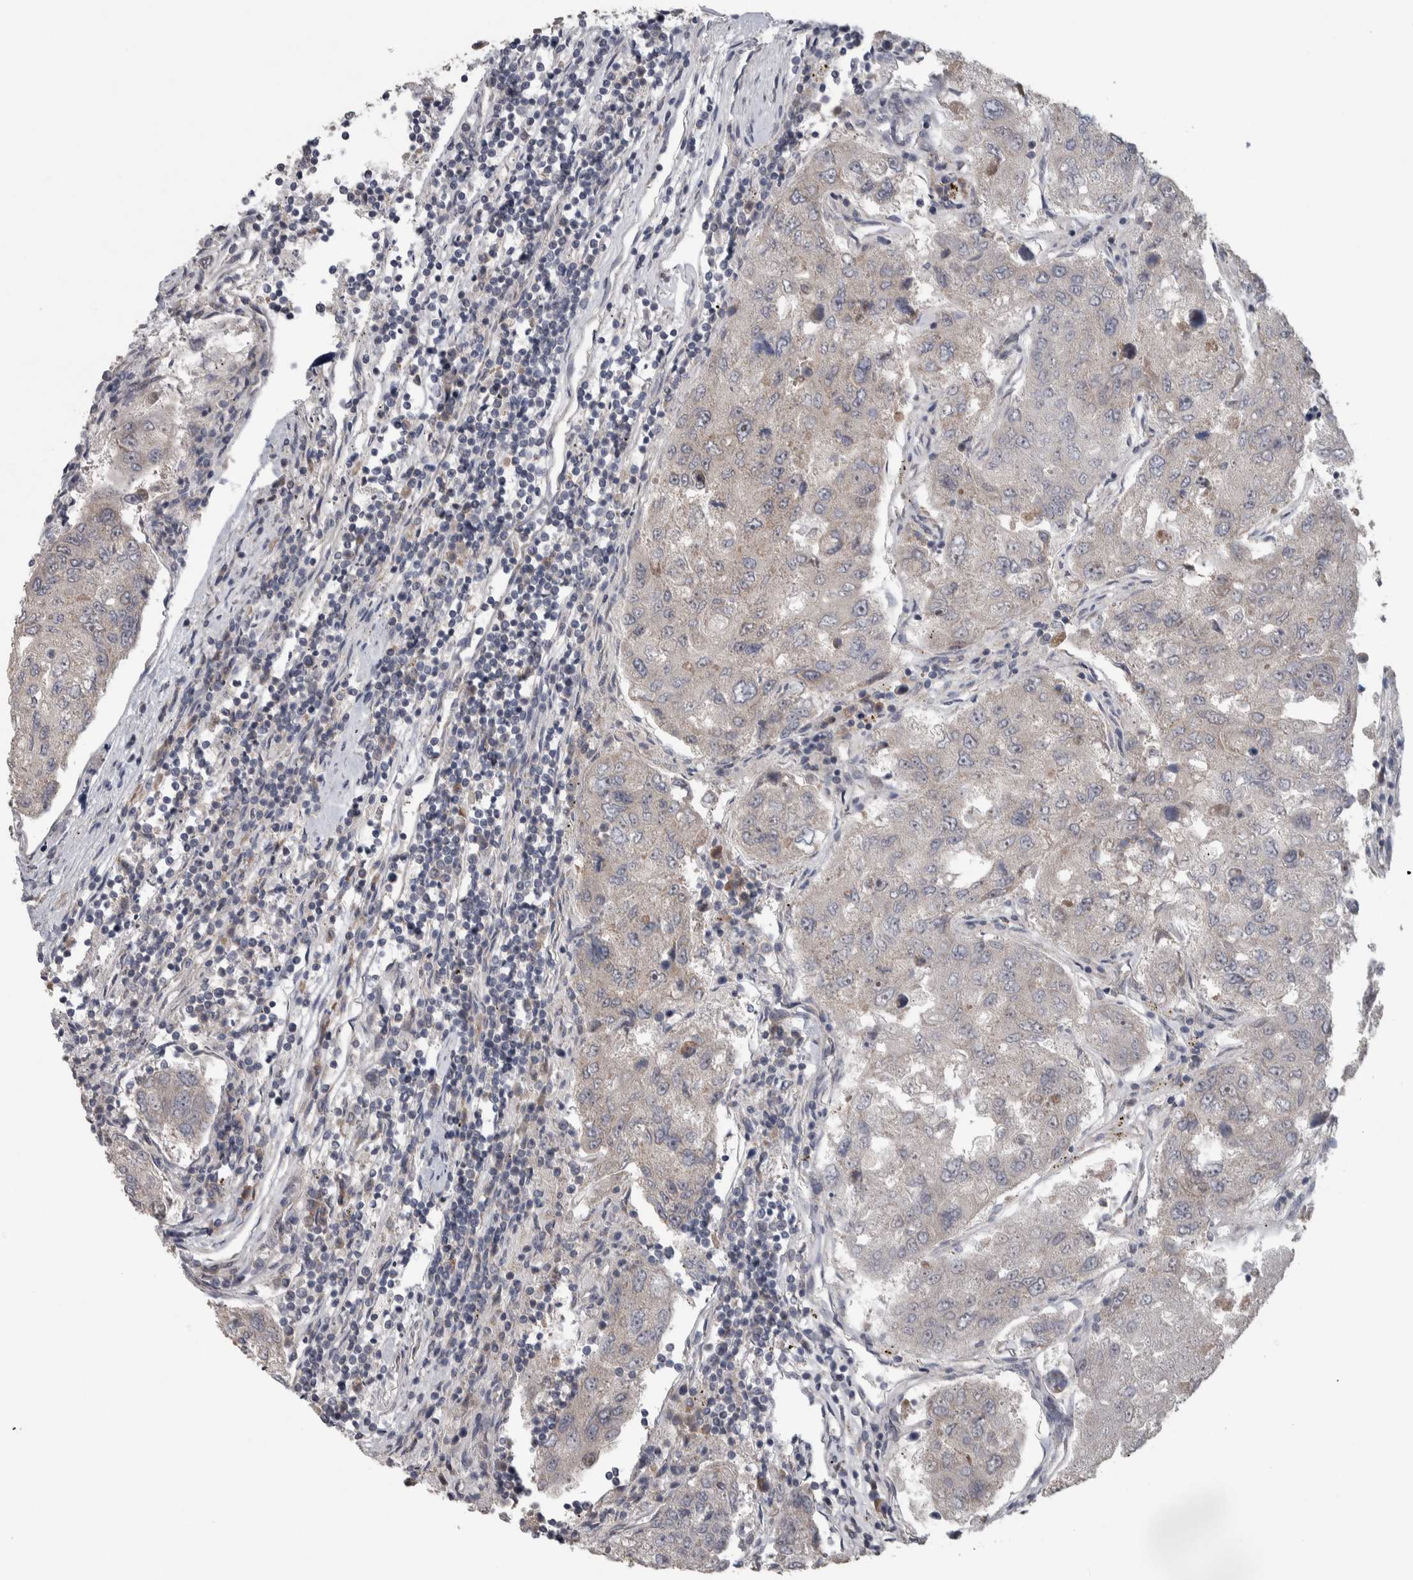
{"staining": {"intensity": "negative", "quantity": "none", "location": "none"}, "tissue": "urothelial cancer", "cell_type": "Tumor cells", "image_type": "cancer", "snomed": [{"axis": "morphology", "description": "Urothelial carcinoma, High grade"}, {"axis": "topography", "description": "Lymph node"}, {"axis": "topography", "description": "Urinary bladder"}], "caption": "High power microscopy micrograph of an immunohistochemistry photomicrograph of urothelial carcinoma (high-grade), revealing no significant staining in tumor cells.", "gene": "SRP68", "patient": {"sex": "male", "age": 51}}